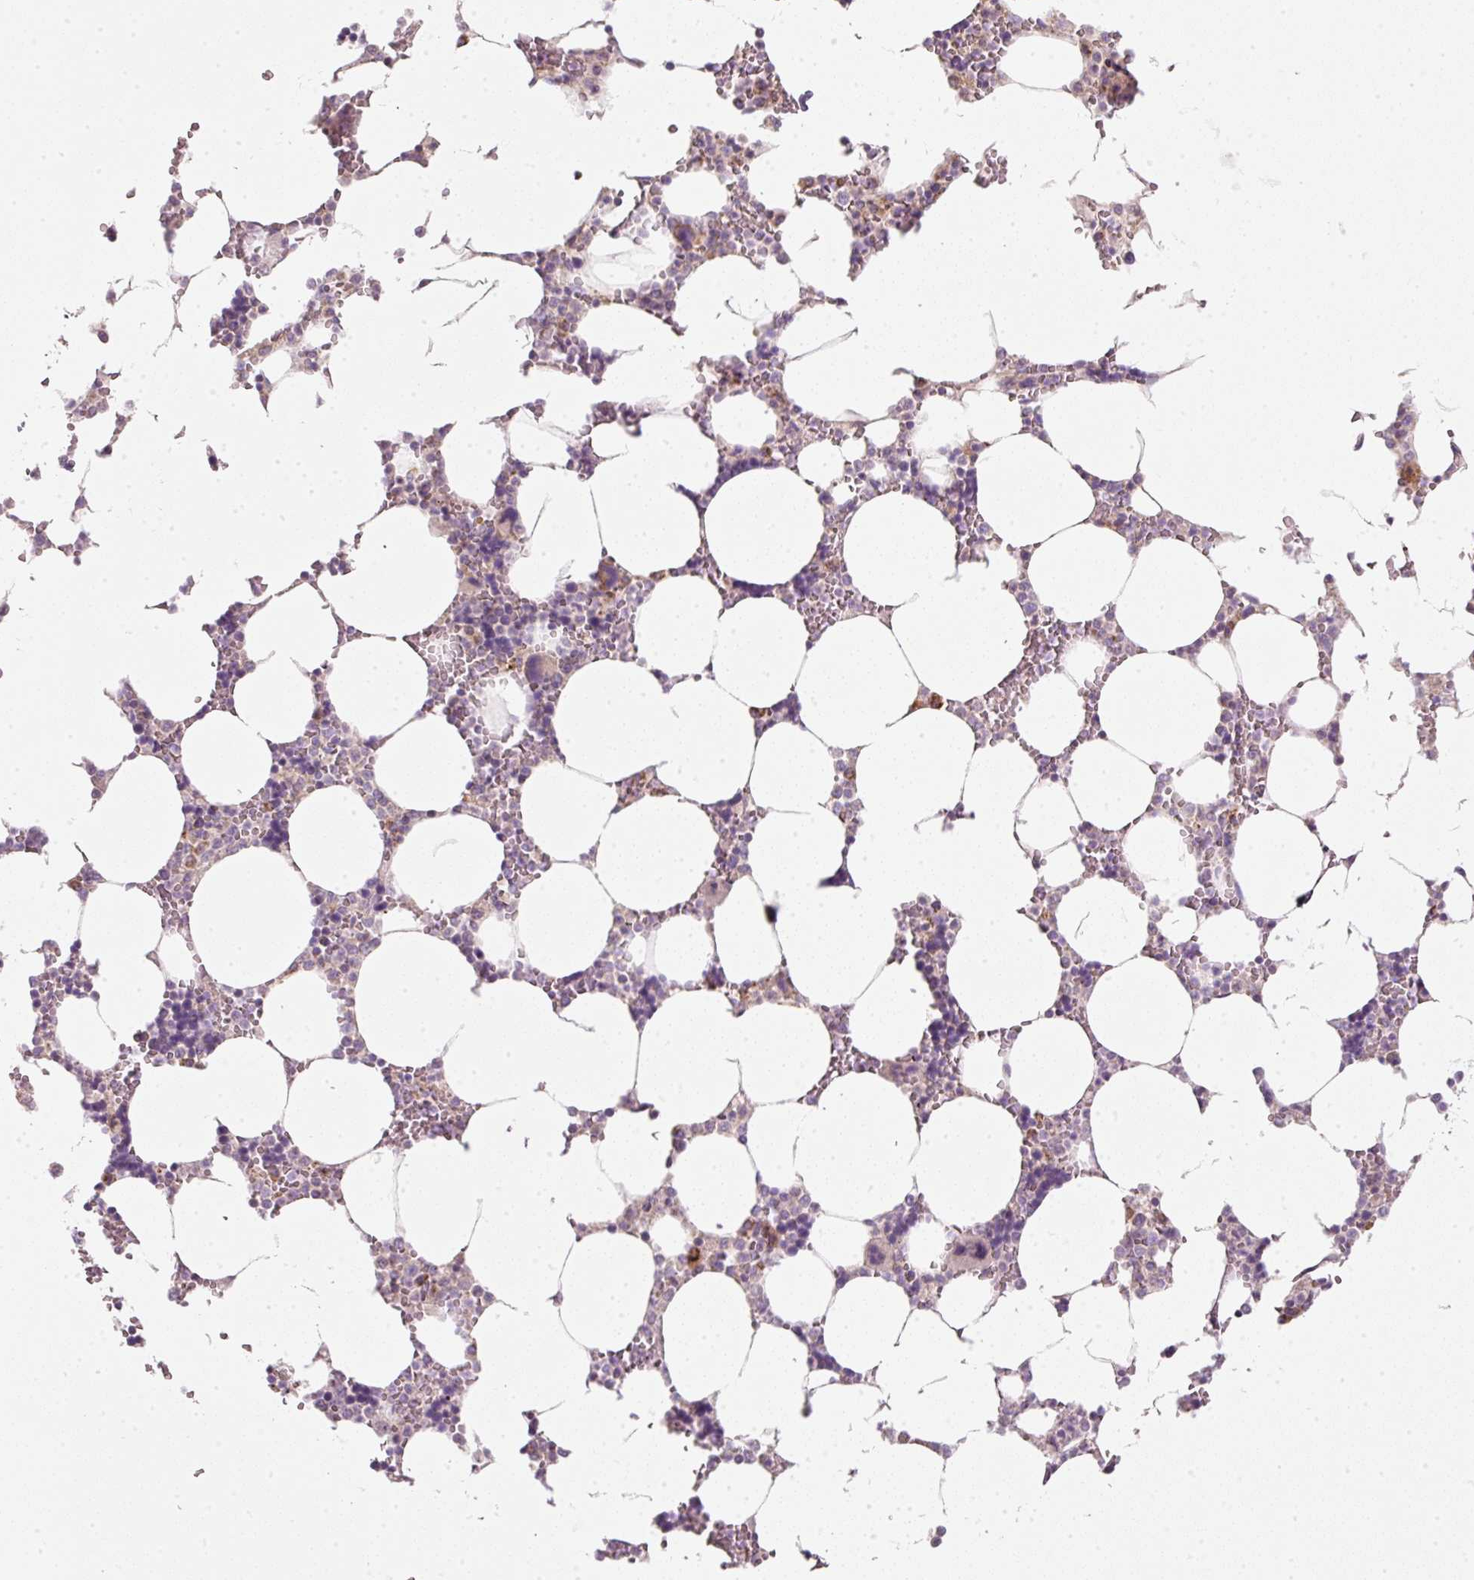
{"staining": {"intensity": "moderate", "quantity": "<25%", "location": "cytoplasmic/membranous"}, "tissue": "bone marrow", "cell_type": "Hematopoietic cells", "image_type": "normal", "snomed": [{"axis": "morphology", "description": "Normal tissue, NOS"}, {"axis": "topography", "description": "Bone marrow"}], "caption": "Hematopoietic cells show moderate cytoplasmic/membranous staining in approximately <25% of cells in unremarkable bone marrow.", "gene": "NDUFA1", "patient": {"sex": "male", "age": 64}}